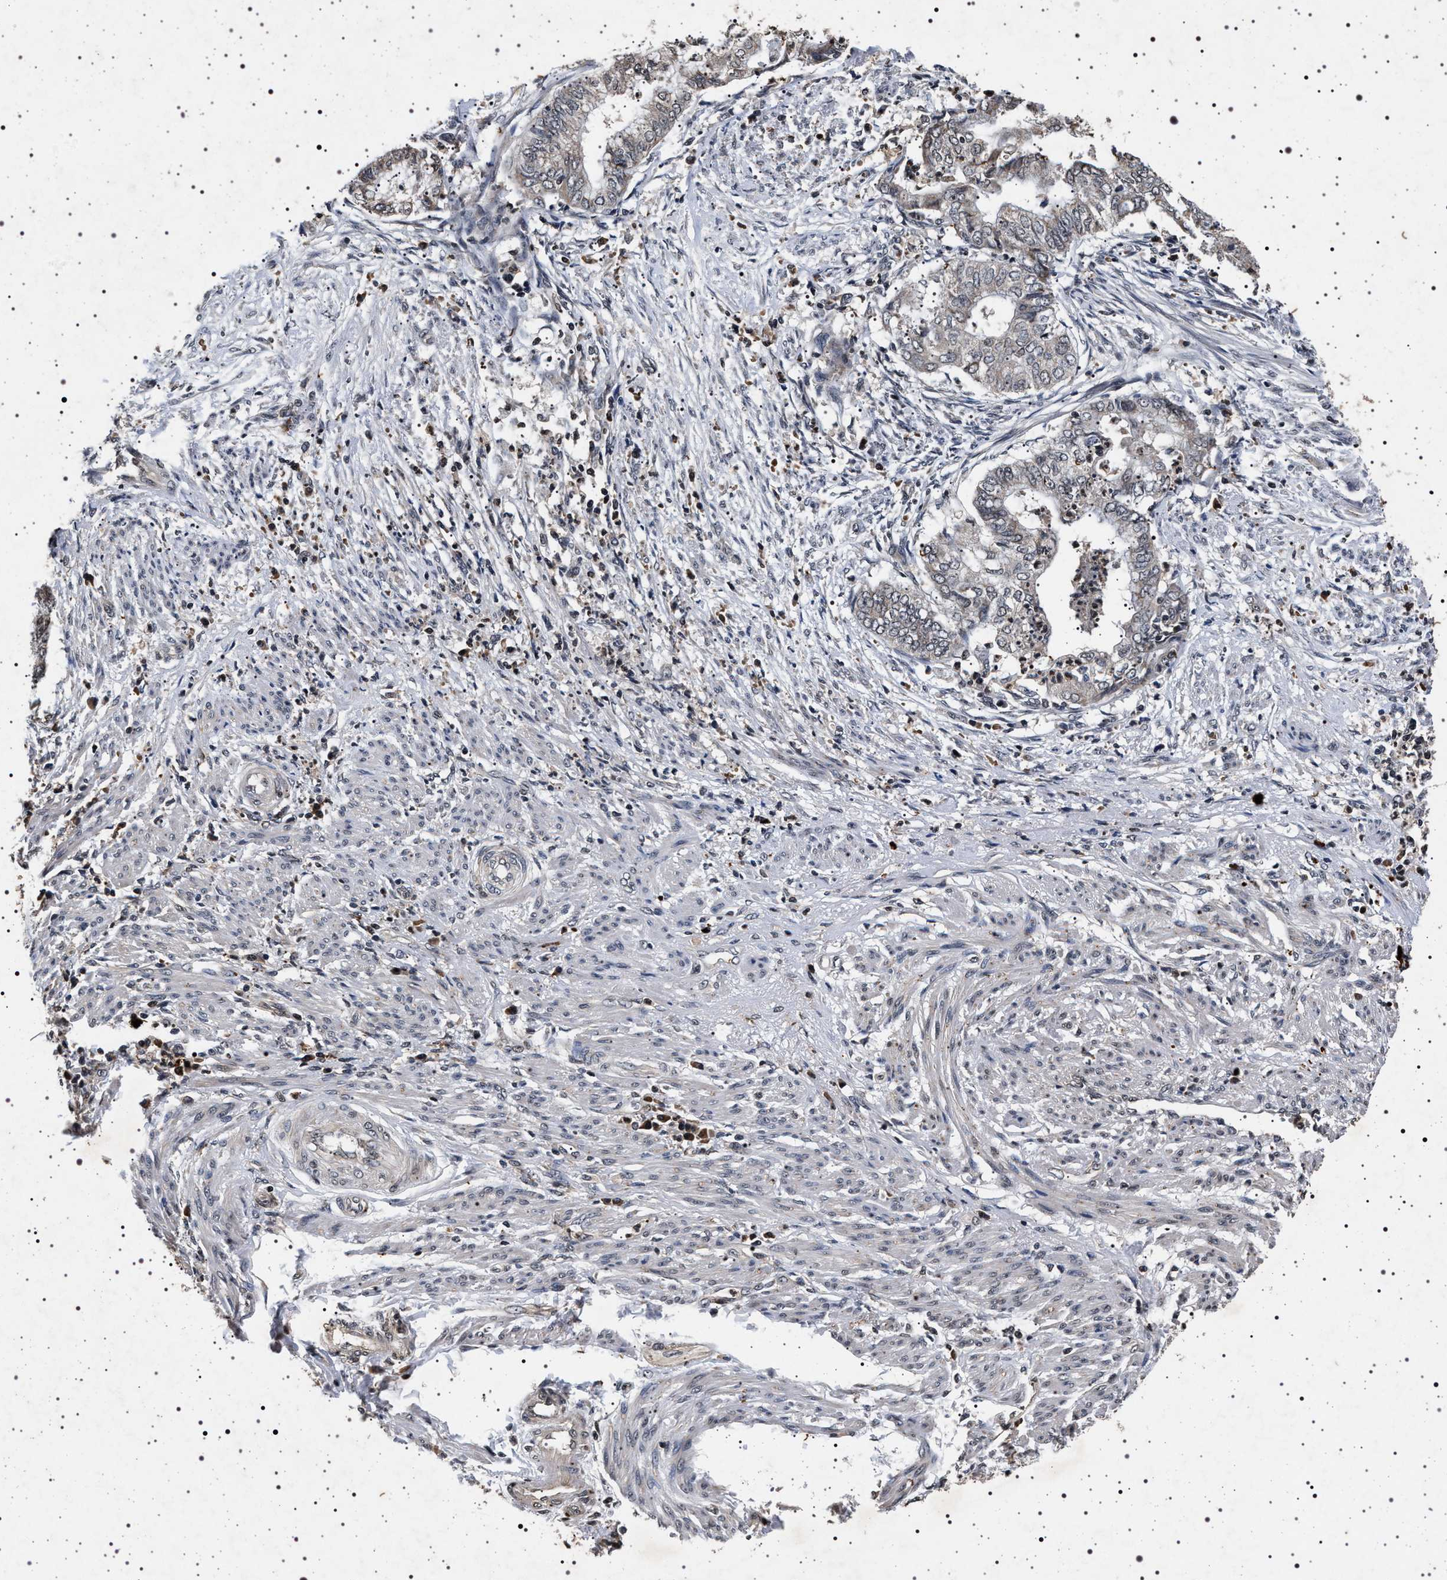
{"staining": {"intensity": "weak", "quantity": "<25%", "location": "cytoplasmic/membranous"}, "tissue": "endometrial cancer", "cell_type": "Tumor cells", "image_type": "cancer", "snomed": [{"axis": "morphology", "description": "Necrosis, NOS"}, {"axis": "morphology", "description": "Adenocarcinoma, NOS"}, {"axis": "topography", "description": "Endometrium"}], "caption": "Tumor cells are negative for protein expression in human endometrial cancer (adenocarcinoma).", "gene": "CDKN1B", "patient": {"sex": "female", "age": 79}}